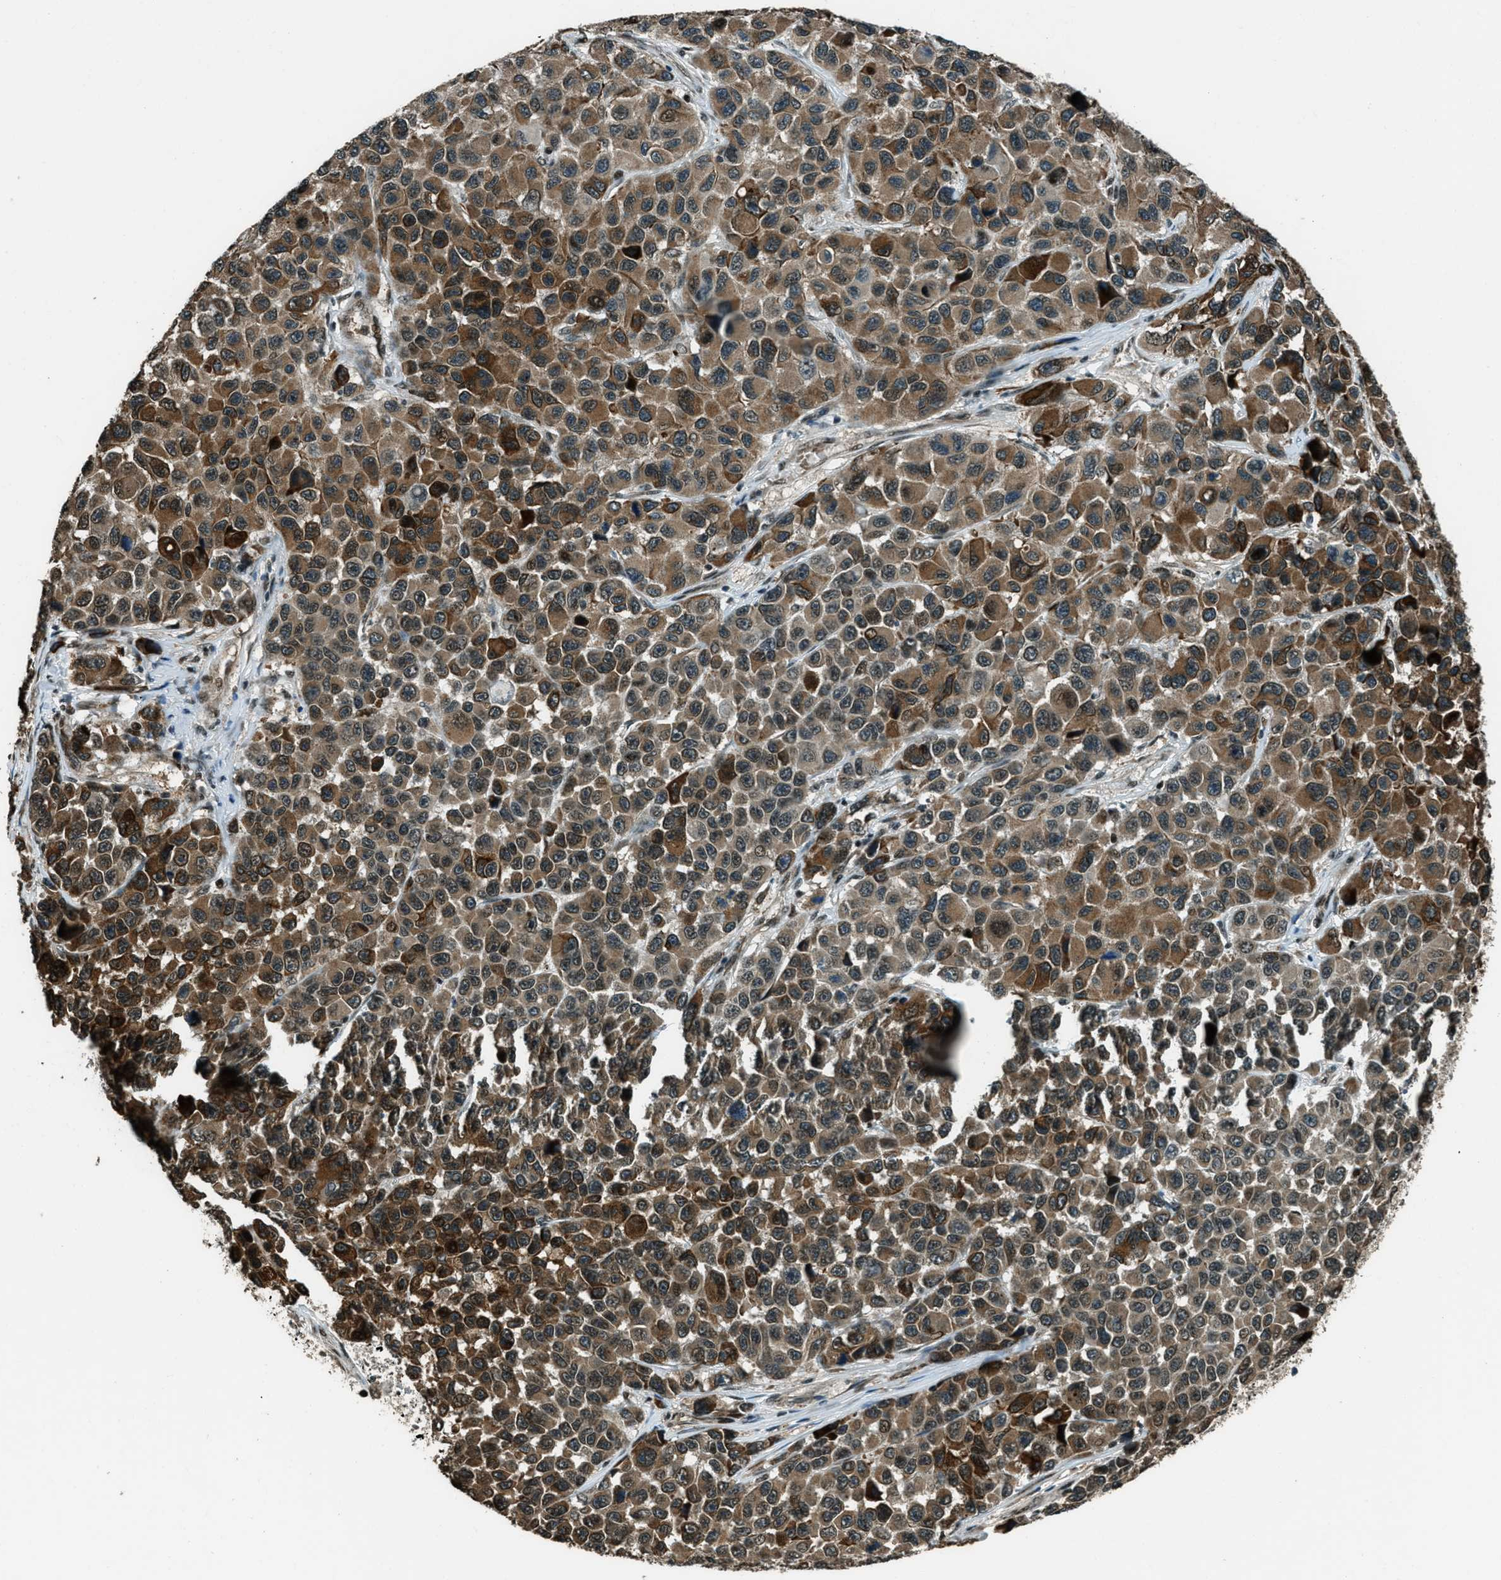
{"staining": {"intensity": "moderate", "quantity": ">75%", "location": "cytoplasmic/membranous,nuclear"}, "tissue": "melanoma", "cell_type": "Tumor cells", "image_type": "cancer", "snomed": [{"axis": "morphology", "description": "Malignant melanoma, NOS"}, {"axis": "topography", "description": "Skin"}], "caption": "Malignant melanoma stained for a protein (brown) displays moderate cytoplasmic/membranous and nuclear positive expression in approximately >75% of tumor cells.", "gene": "TARDBP", "patient": {"sex": "male", "age": 53}}